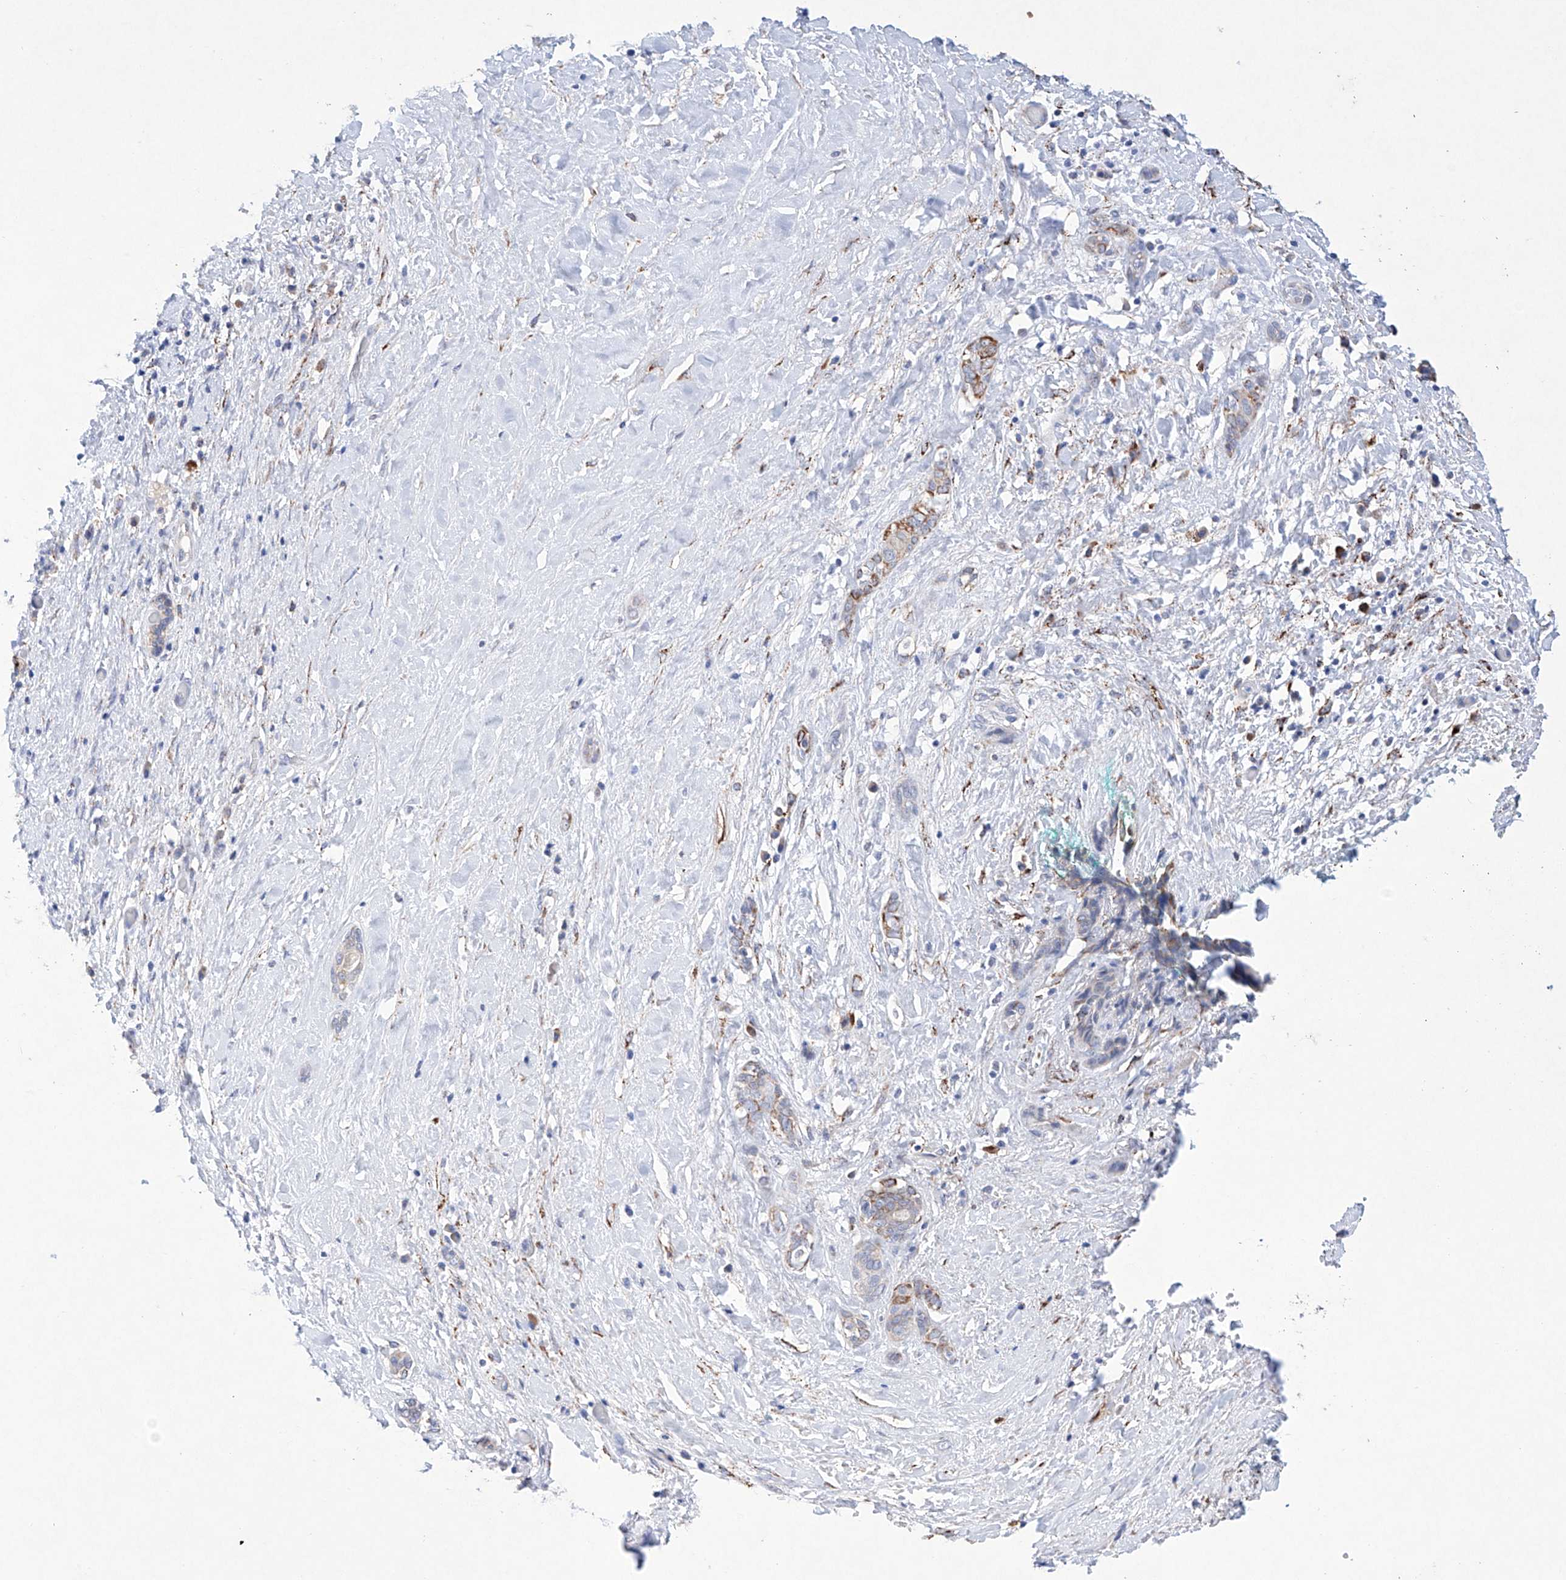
{"staining": {"intensity": "moderate", "quantity": "<25%", "location": "cytoplasmic/membranous"}, "tissue": "pancreatic cancer", "cell_type": "Tumor cells", "image_type": "cancer", "snomed": [{"axis": "morphology", "description": "Normal tissue, NOS"}, {"axis": "morphology", "description": "Adenocarcinoma, NOS"}, {"axis": "topography", "description": "Pancreas"}, {"axis": "topography", "description": "Peripheral nerve tissue"}], "caption": "Protein expression analysis of human adenocarcinoma (pancreatic) reveals moderate cytoplasmic/membranous positivity in about <25% of tumor cells.", "gene": "NRROS", "patient": {"sex": "female", "age": 63}}